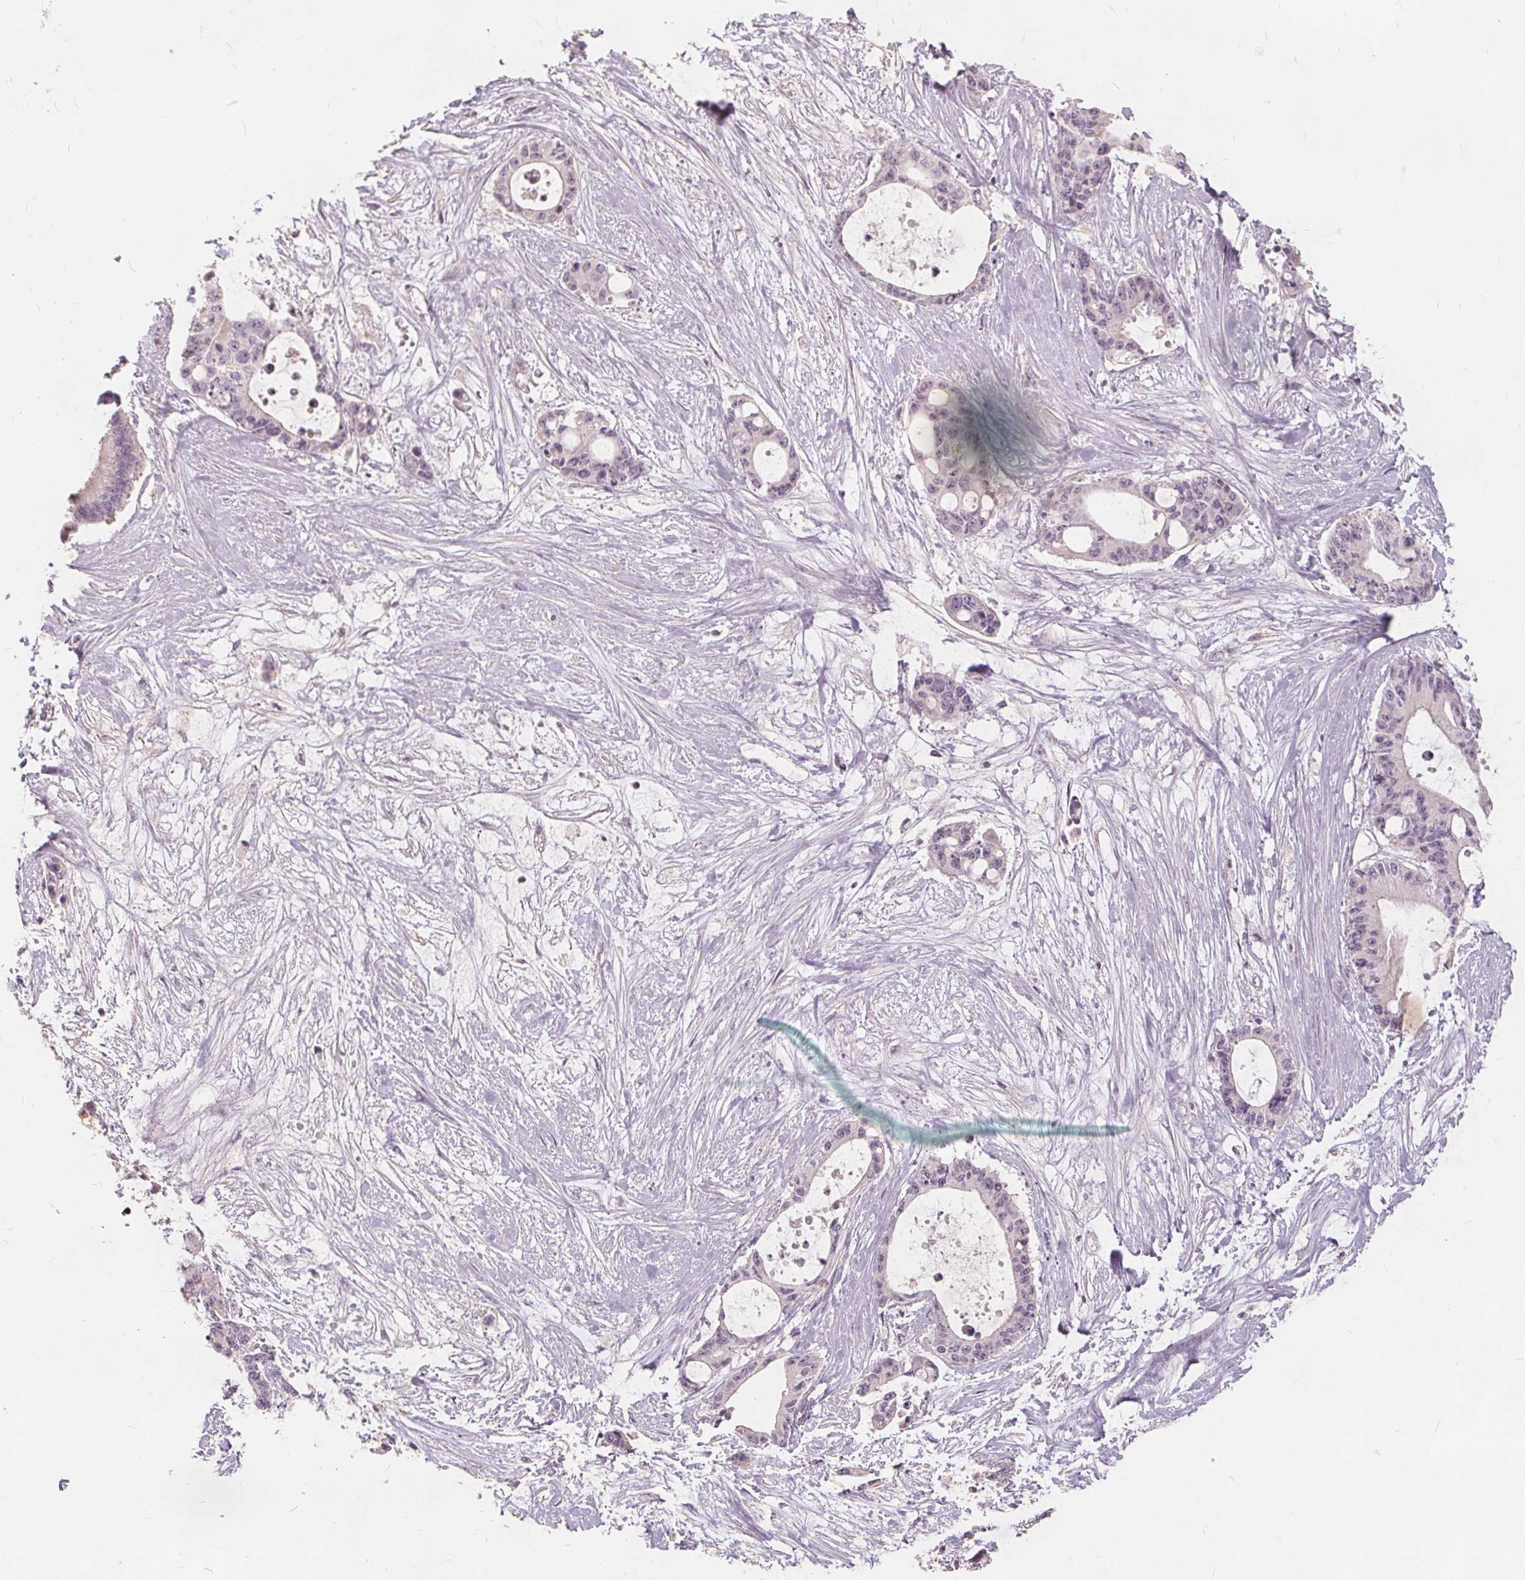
{"staining": {"intensity": "negative", "quantity": "none", "location": "none"}, "tissue": "liver cancer", "cell_type": "Tumor cells", "image_type": "cancer", "snomed": [{"axis": "morphology", "description": "Normal tissue, NOS"}, {"axis": "morphology", "description": "Cholangiocarcinoma"}, {"axis": "topography", "description": "Liver"}, {"axis": "topography", "description": "Peripheral nerve tissue"}], "caption": "Immunohistochemistry (IHC) photomicrograph of neoplastic tissue: human cholangiocarcinoma (liver) stained with DAB displays no significant protein positivity in tumor cells.", "gene": "DRC3", "patient": {"sex": "female", "age": 73}}